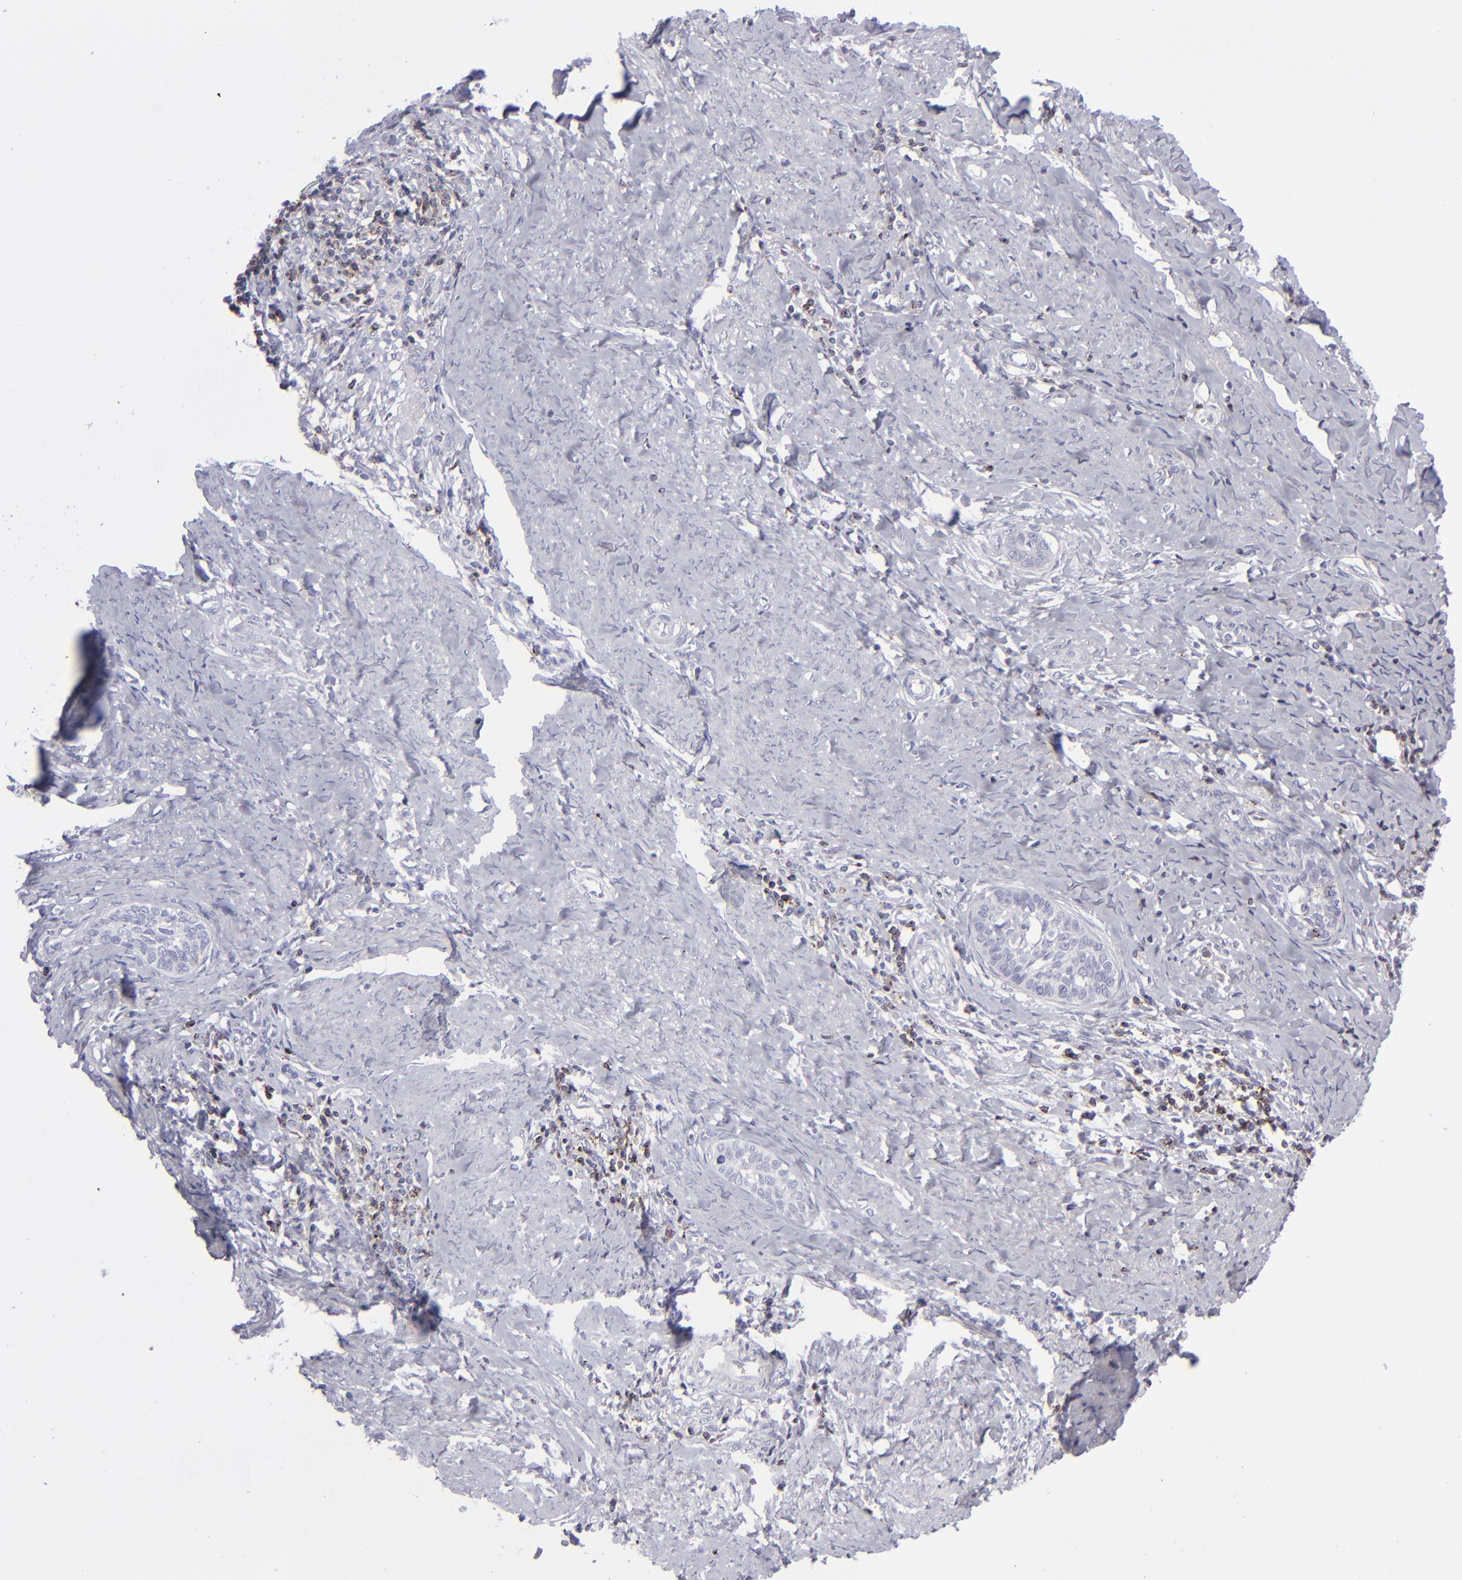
{"staining": {"intensity": "negative", "quantity": "none", "location": "none"}, "tissue": "cervical cancer", "cell_type": "Tumor cells", "image_type": "cancer", "snomed": [{"axis": "morphology", "description": "Squamous cell carcinoma, NOS"}, {"axis": "topography", "description": "Cervix"}], "caption": "An immunohistochemistry (IHC) photomicrograph of cervical cancer is shown. There is no staining in tumor cells of cervical cancer.", "gene": "CD2", "patient": {"sex": "female", "age": 33}}